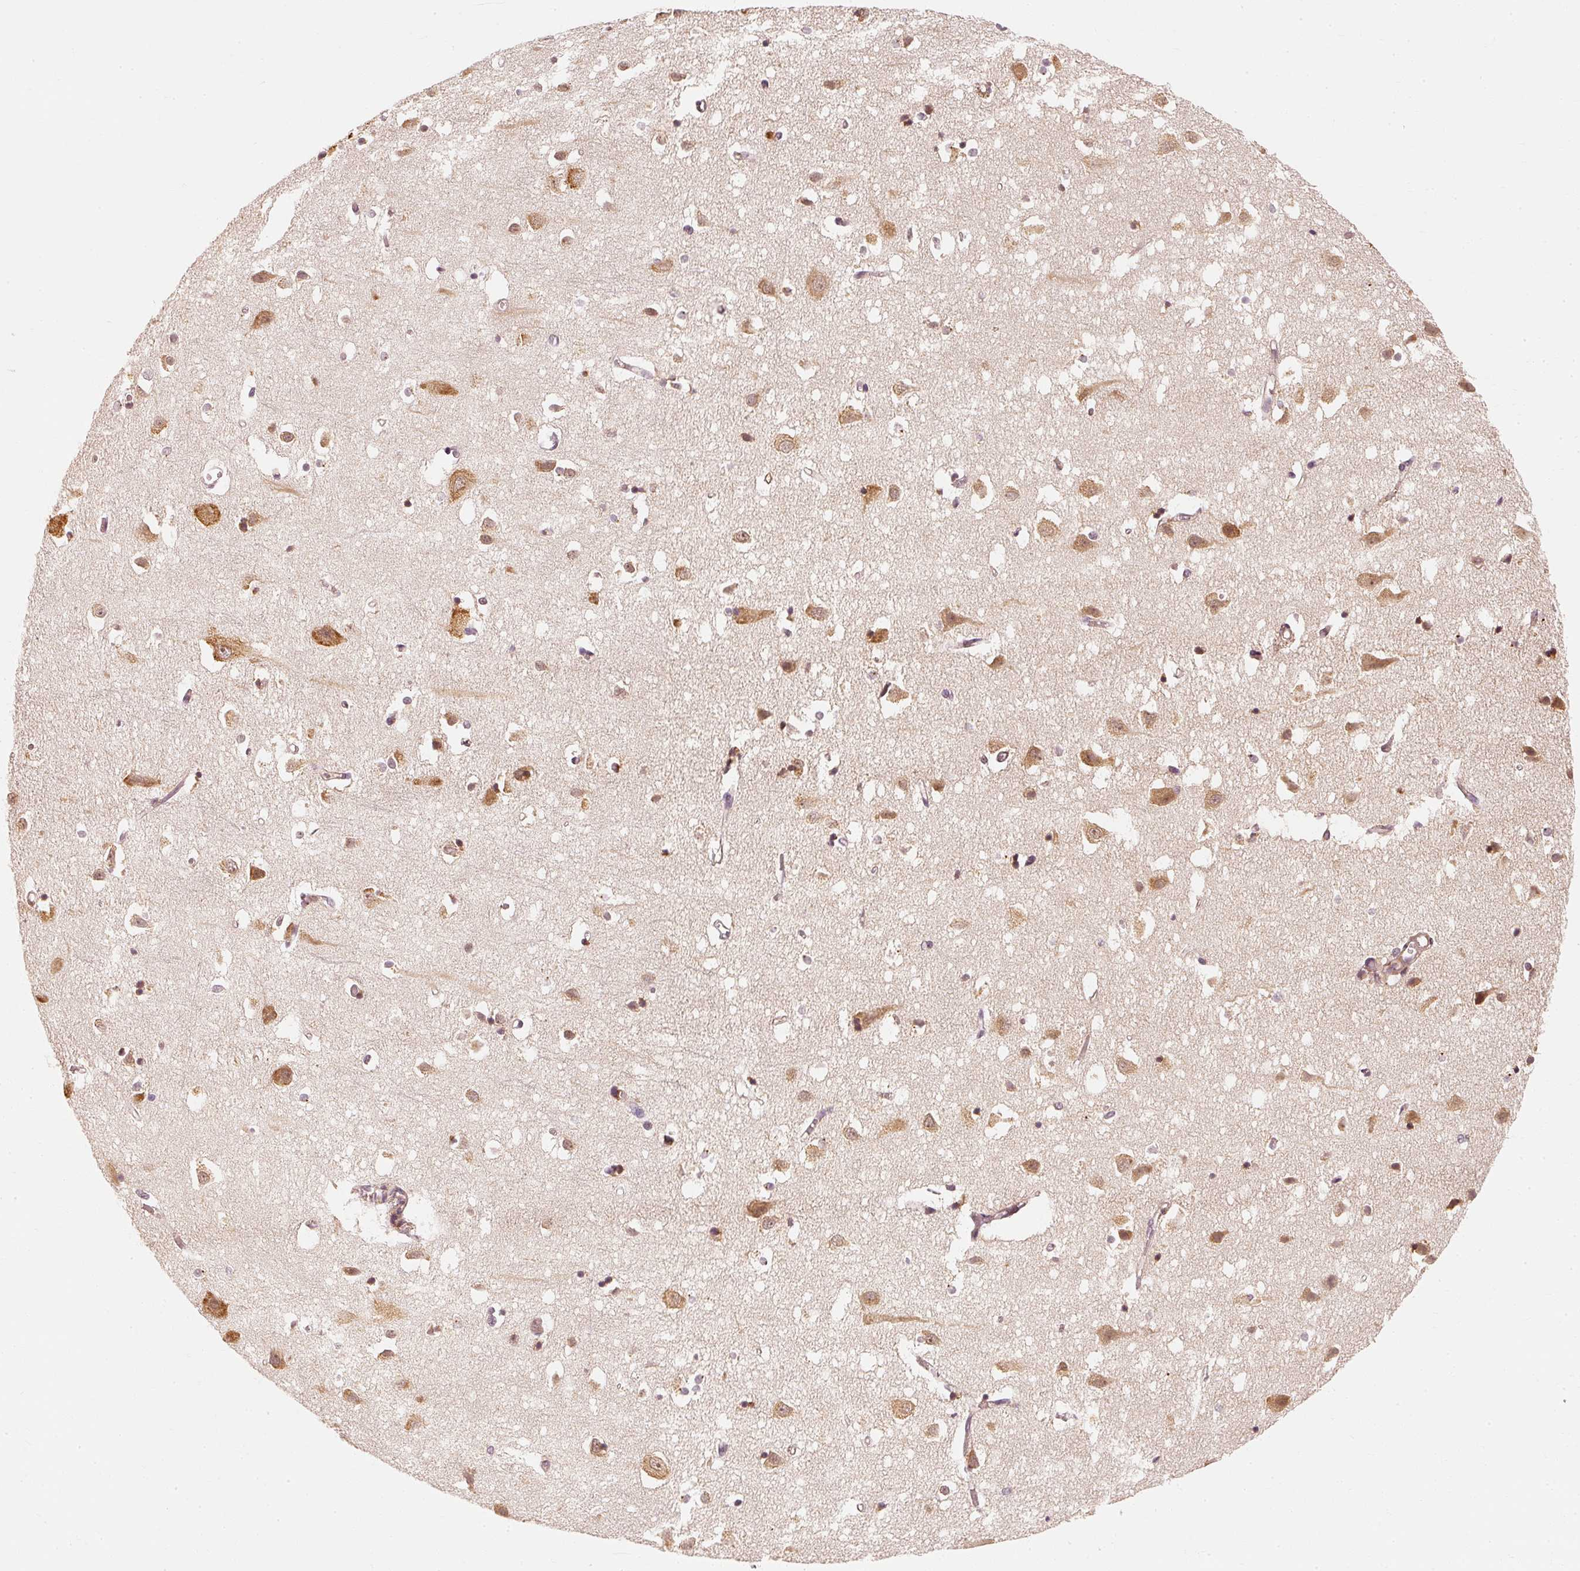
{"staining": {"intensity": "moderate", "quantity": "<25%", "location": "cytoplasmic/membranous"}, "tissue": "cerebral cortex", "cell_type": "Endothelial cells", "image_type": "normal", "snomed": [{"axis": "morphology", "description": "Normal tissue, NOS"}, {"axis": "topography", "description": "Cerebral cortex"}], "caption": "This image demonstrates normal cerebral cortex stained with immunohistochemistry (IHC) to label a protein in brown. The cytoplasmic/membranous of endothelial cells show moderate positivity for the protein. Nuclei are counter-stained blue.", "gene": "EEF1A1", "patient": {"sex": "male", "age": 70}}